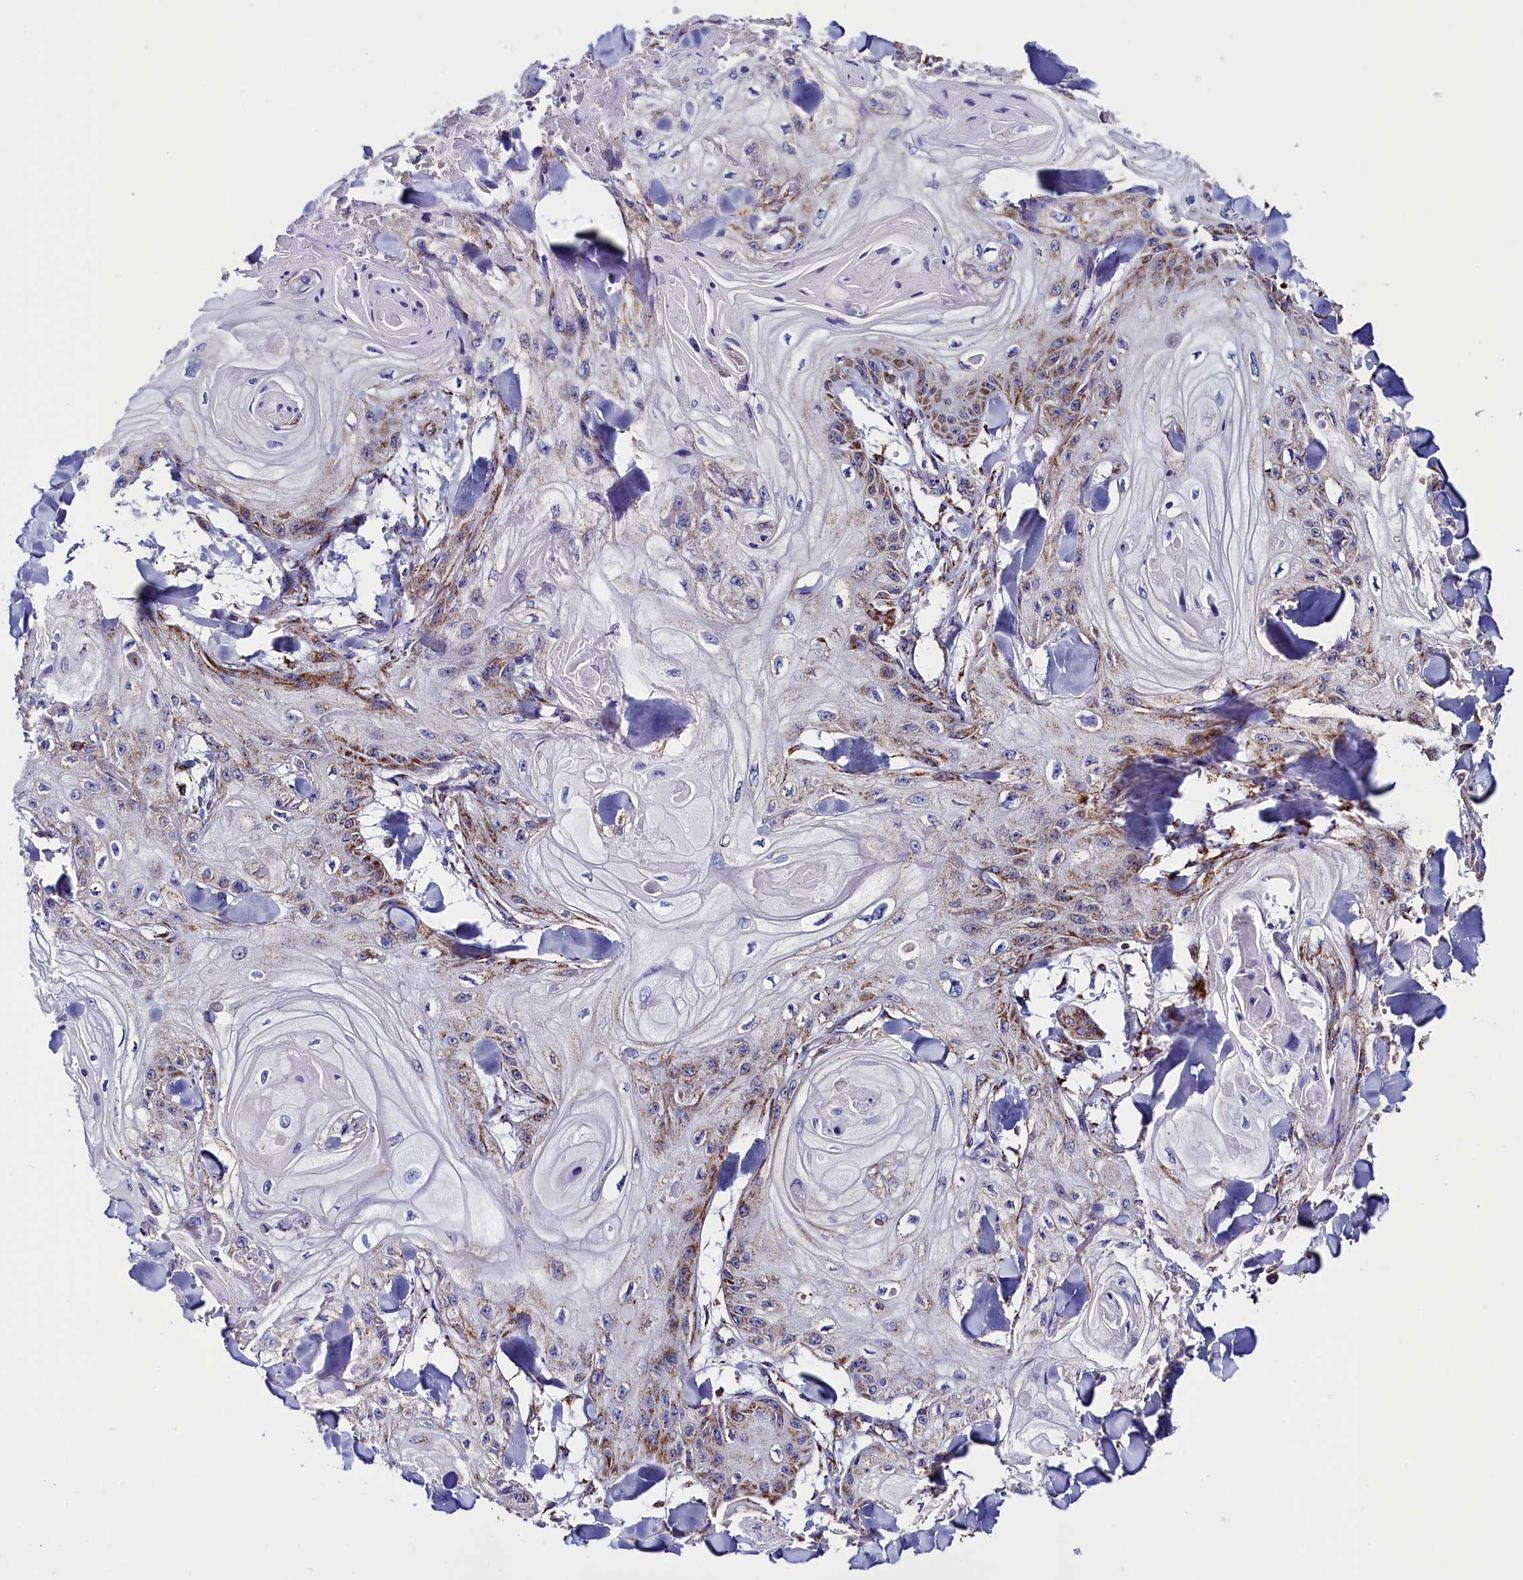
{"staining": {"intensity": "moderate", "quantity": "25%-75%", "location": "cytoplasmic/membranous"}, "tissue": "skin cancer", "cell_type": "Tumor cells", "image_type": "cancer", "snomed": [{"axis": "morphology", "description": "Squamous cell carcinoma, NOS"}, {"axis": "topography", "description": "Skin"}], "caption": "Skin squamous cell carcinoma was stained to show a protein in brown. There is medium levels of moderate cytoplasmic/membranous expression in about 25%-75% of tumor cells. (DAB (3,3'-diaminobenzidine) = brown stain, brightfield microscopy at high magnification).", "gene": "SLC39A3", "patient": {"sex": "male", "age": 74}}